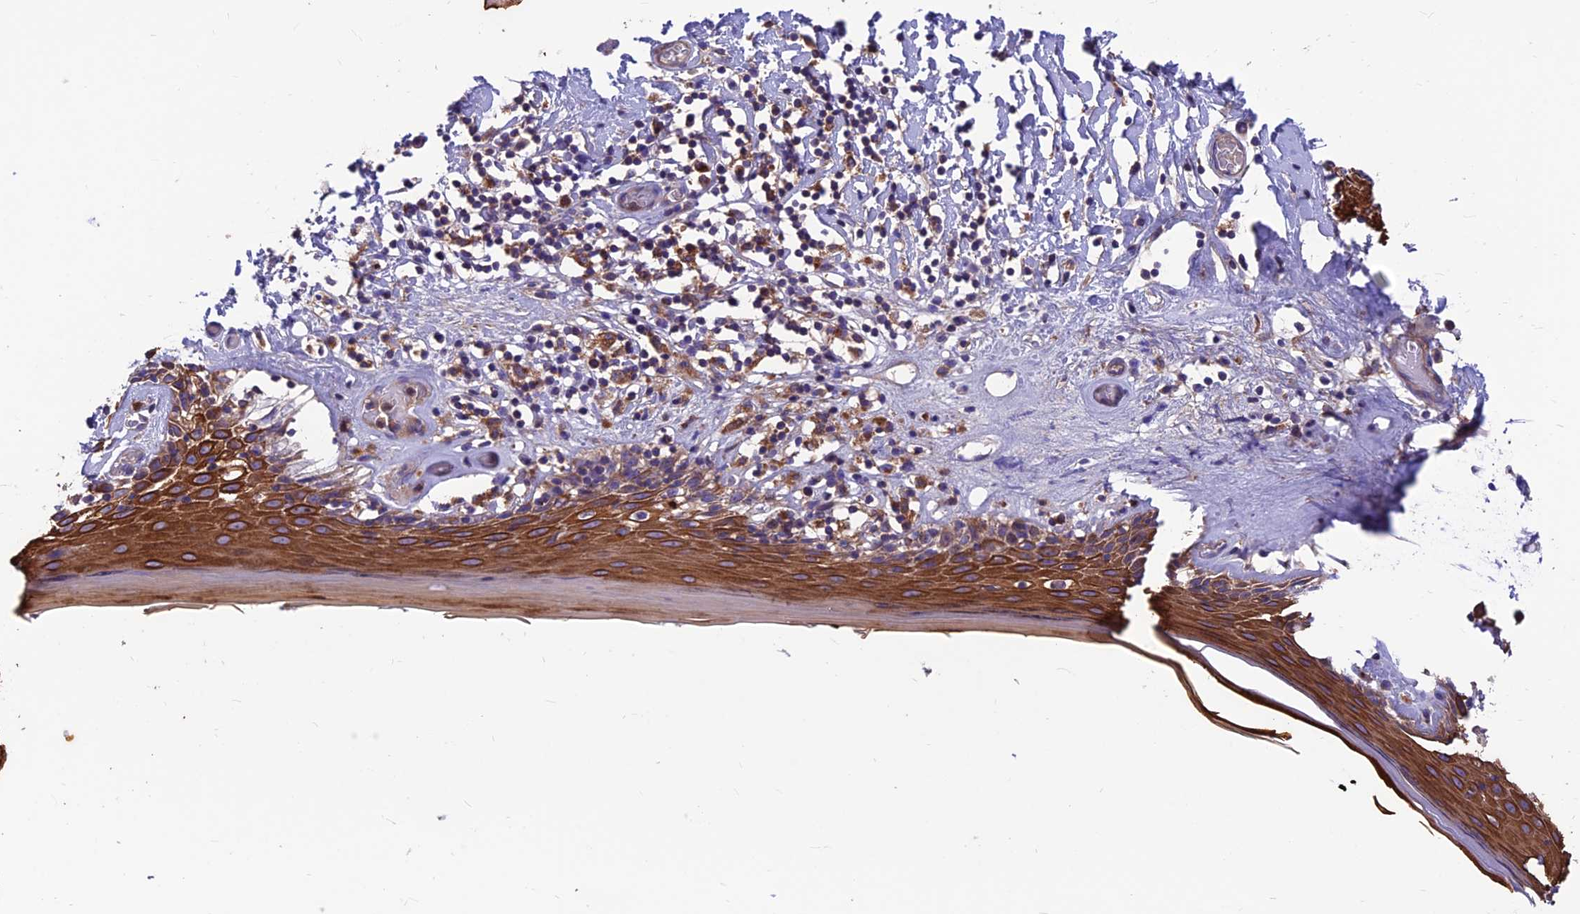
{"staining": {"intensity": "strong", "quantity": ">75%", "location": "cytoplasmic/membranous"}, "tissue": "skin", "cell_type": "Epidermal cells", "image_type": "normal", "snomed": [{"axis": "morphology", "description": "Normal tissue, NOS"}, {"axis": "topography", "description": "Adipose tissue"}, {"axis": "topography", "description": "Vascular tissue"}, {"axis": "topography", "description": "Vulva"}, {"axis": "topography", "description": "Peripheral nerve tissue"}], "caption": "This histopathology image reveals benign skin stained with immunohistochemistry (IHC) to label a protein in brown. The cytoplasmic/membranous of epidermal cells show strong positivity for the protein. Nuclei are counter-stained blue.", "gene": "VPS16", "patient": {"sex": "female", "age": 86}}